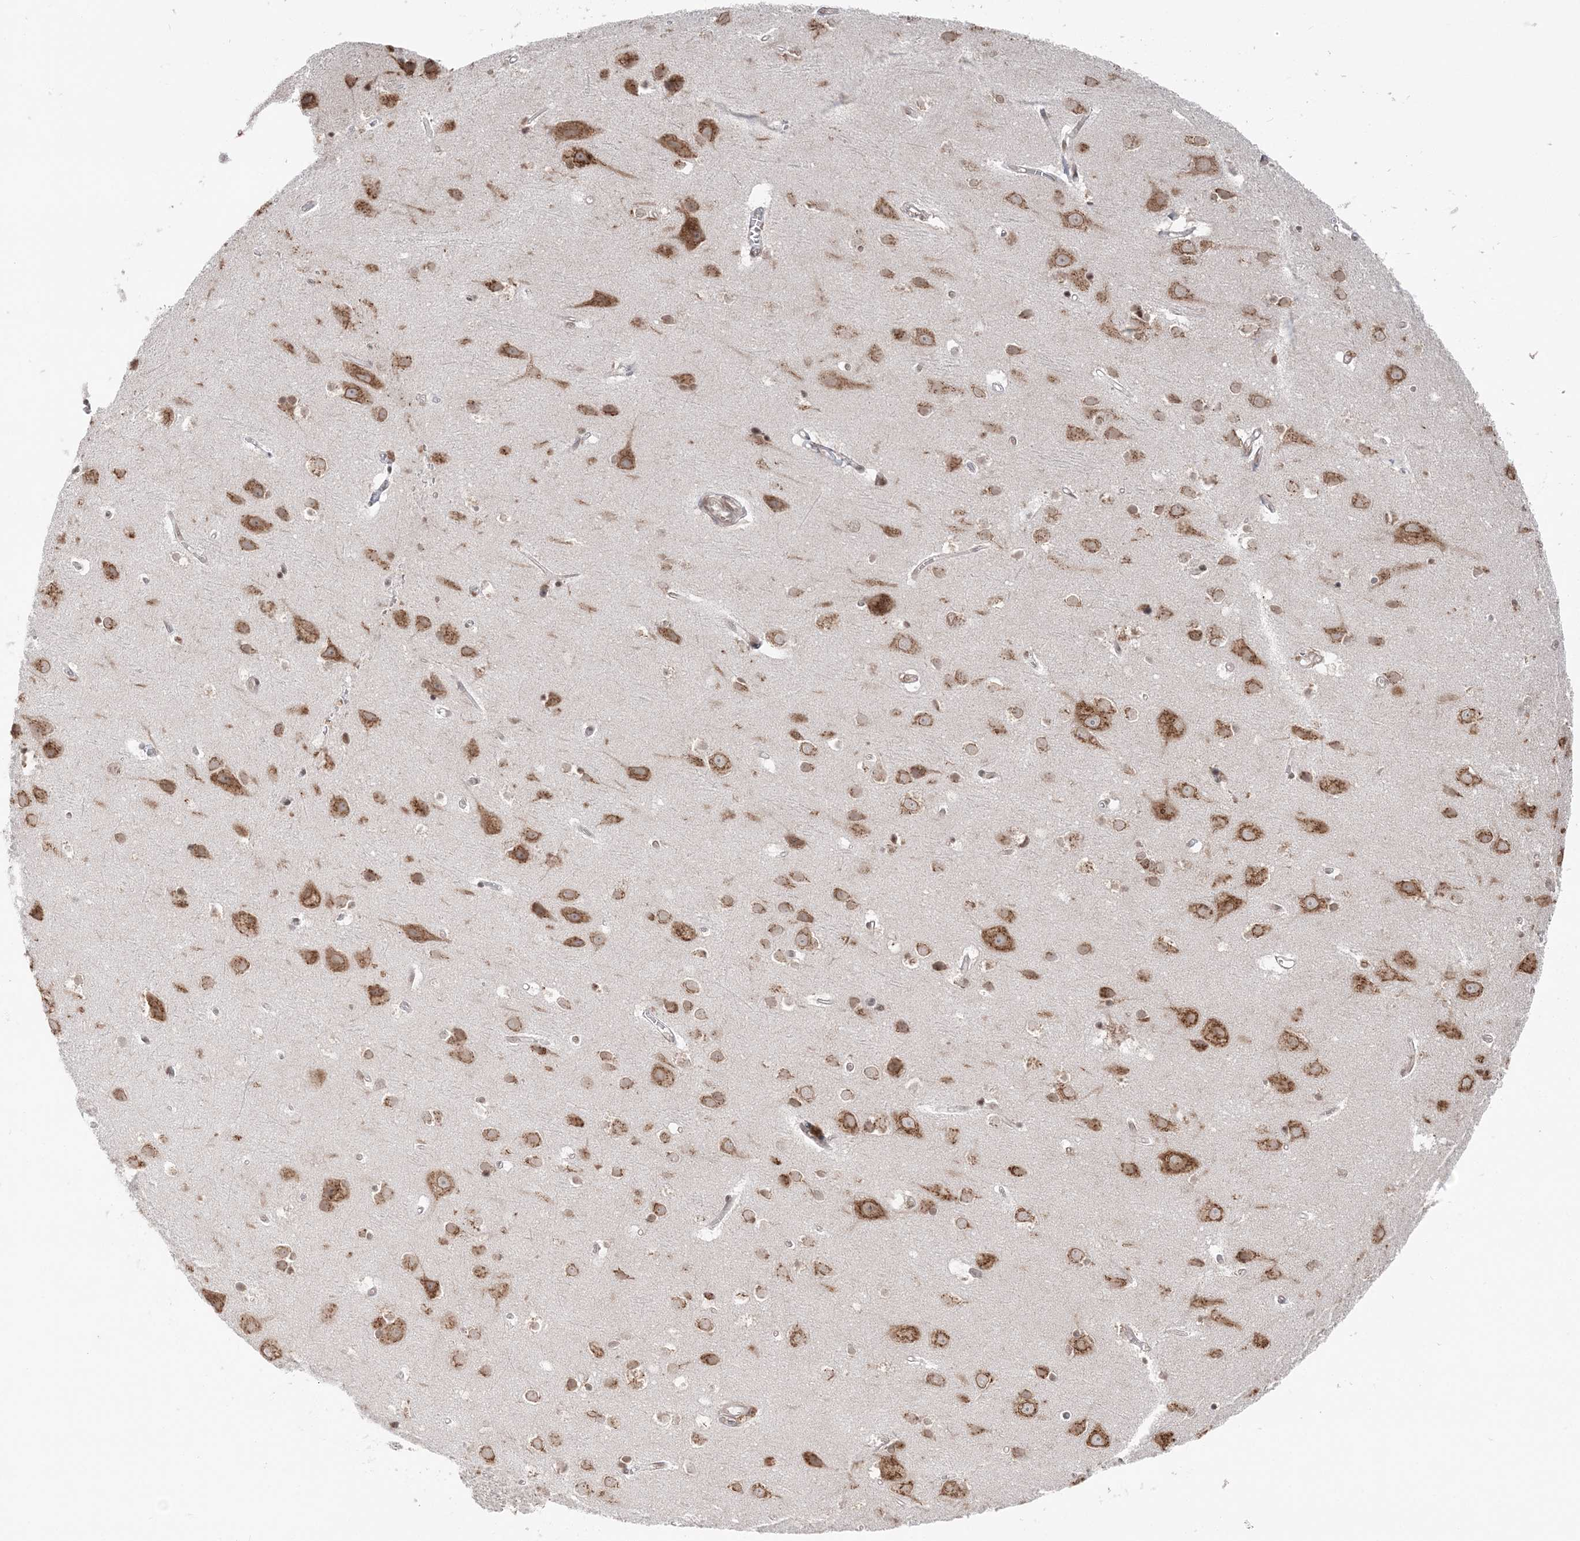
{"staining": {"intensity": "weak", "quantity": "25%-75%", "location": "cytoplasmic/membranous"}, "tissue": "cerebral cortex", "cell_type": "Endothelial cells", "image_type": "normal", "snomed": [{"axis": "morphology", "description": "Normal tissue, NOS"}, {"axis": "topography", "description": "Cerebral cortex"}], "caption": "Immunohistochemical staining of unremarkable human cerebral cortex displays low levels of weak cytoplasmic/membranous positivity in about 25%-75% of endothelial cells.", "gene": "TMED10", "patient": {"sex": "male", "age": 54}}